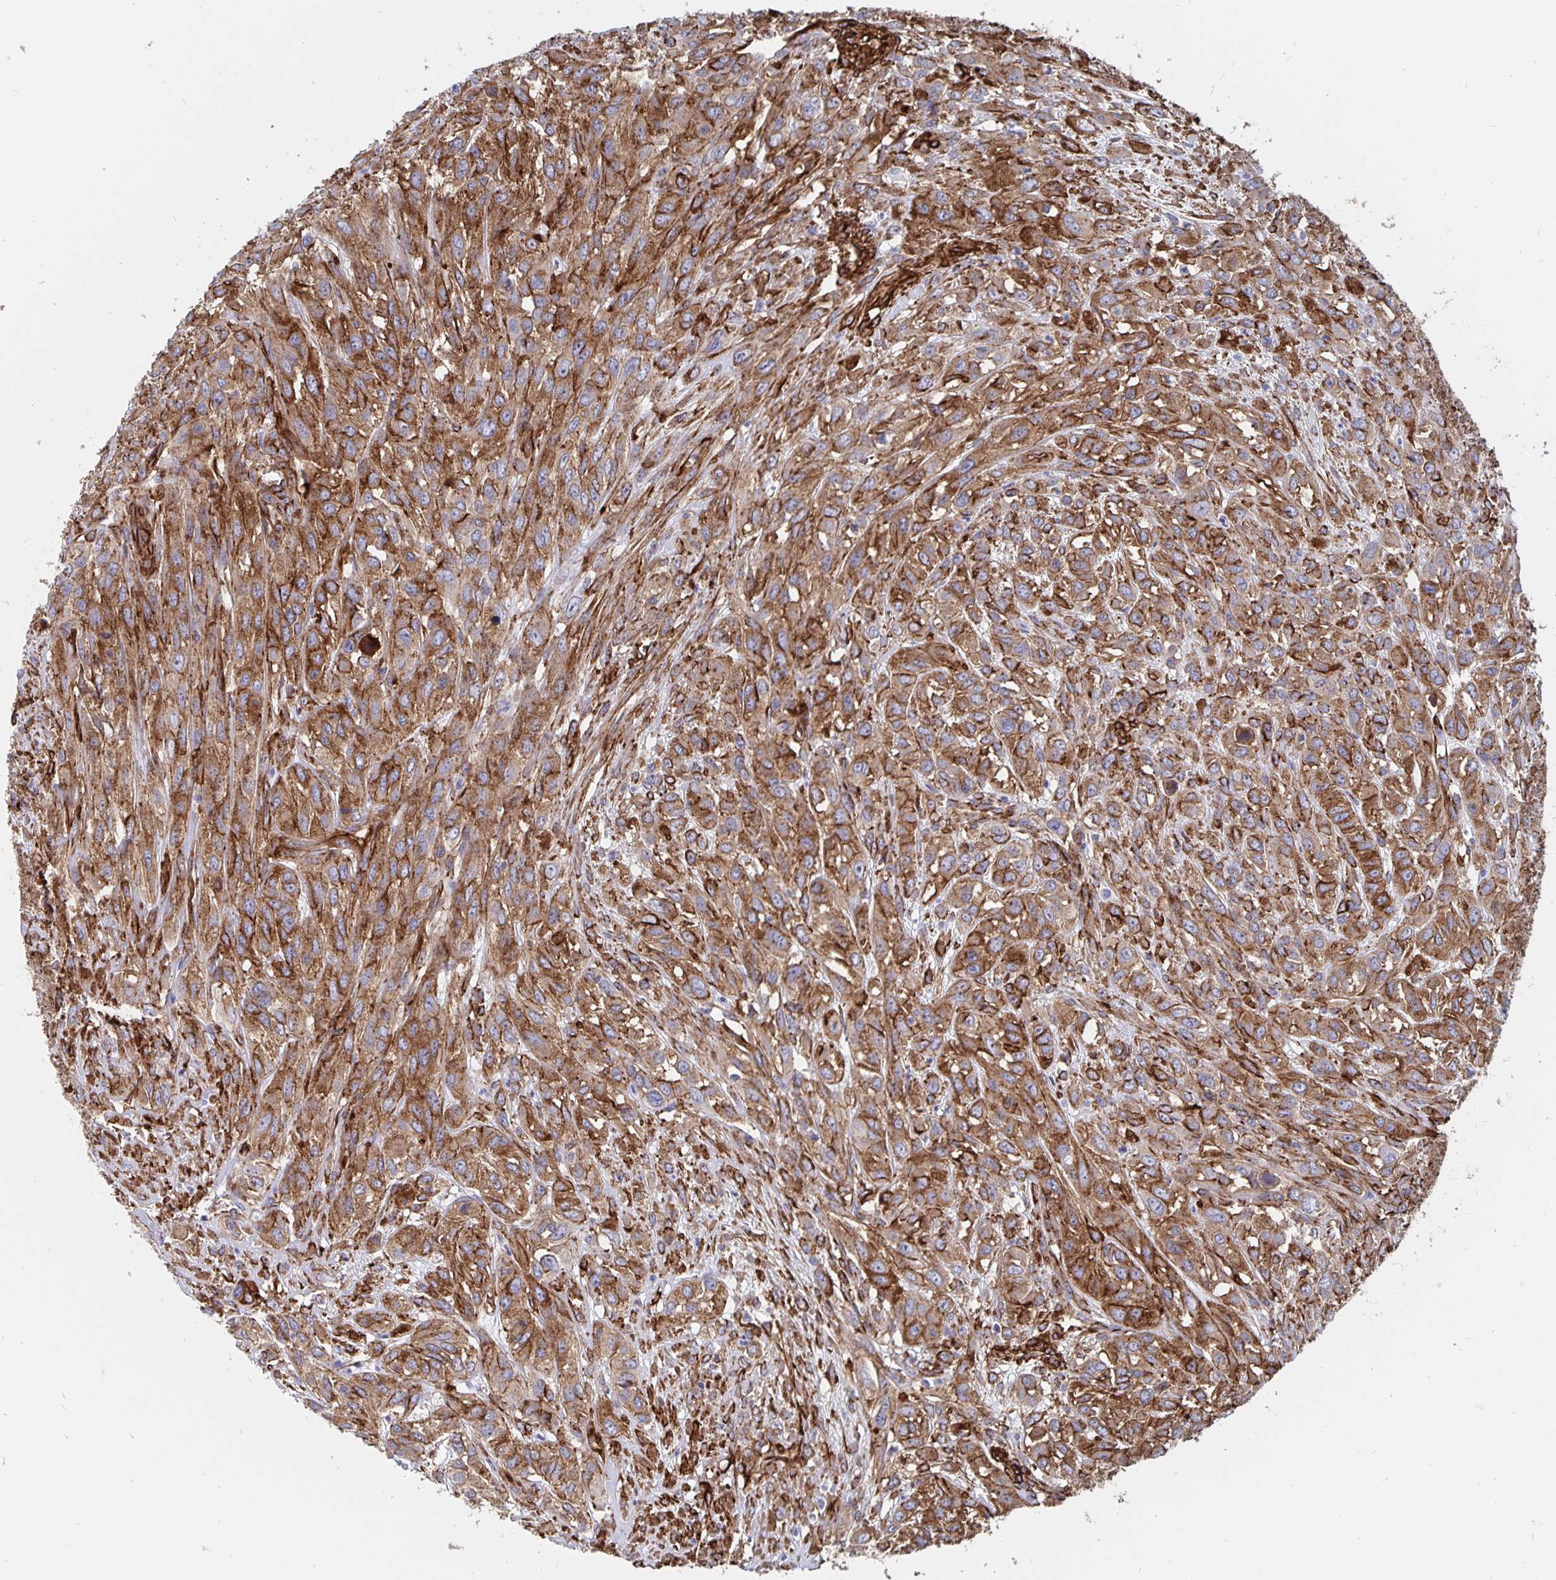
{"staining": {"intensity": "strong", "quantity": ">75%", "location": "cytoplasmic/membranous"}, "tissue": "urothelial cancer", "cell_type": "Tumor cells", "image_type": "cancer", "snomed": [{"axis": "morphology", "description": "Urothelial carcinoma, High grade"}, {"axis": "topography", "description": "Urinary bladder"}], "caption": "A high-resolution photomicrograph shows immunohistochemistry staining of high-grade urothelial carcinoma, which reveals strong cytoplasmic/membranous expression in approximately >75% of tumor cells.", "gene": "DCHS2", "patient": {"sex": "male", "age": 67}}